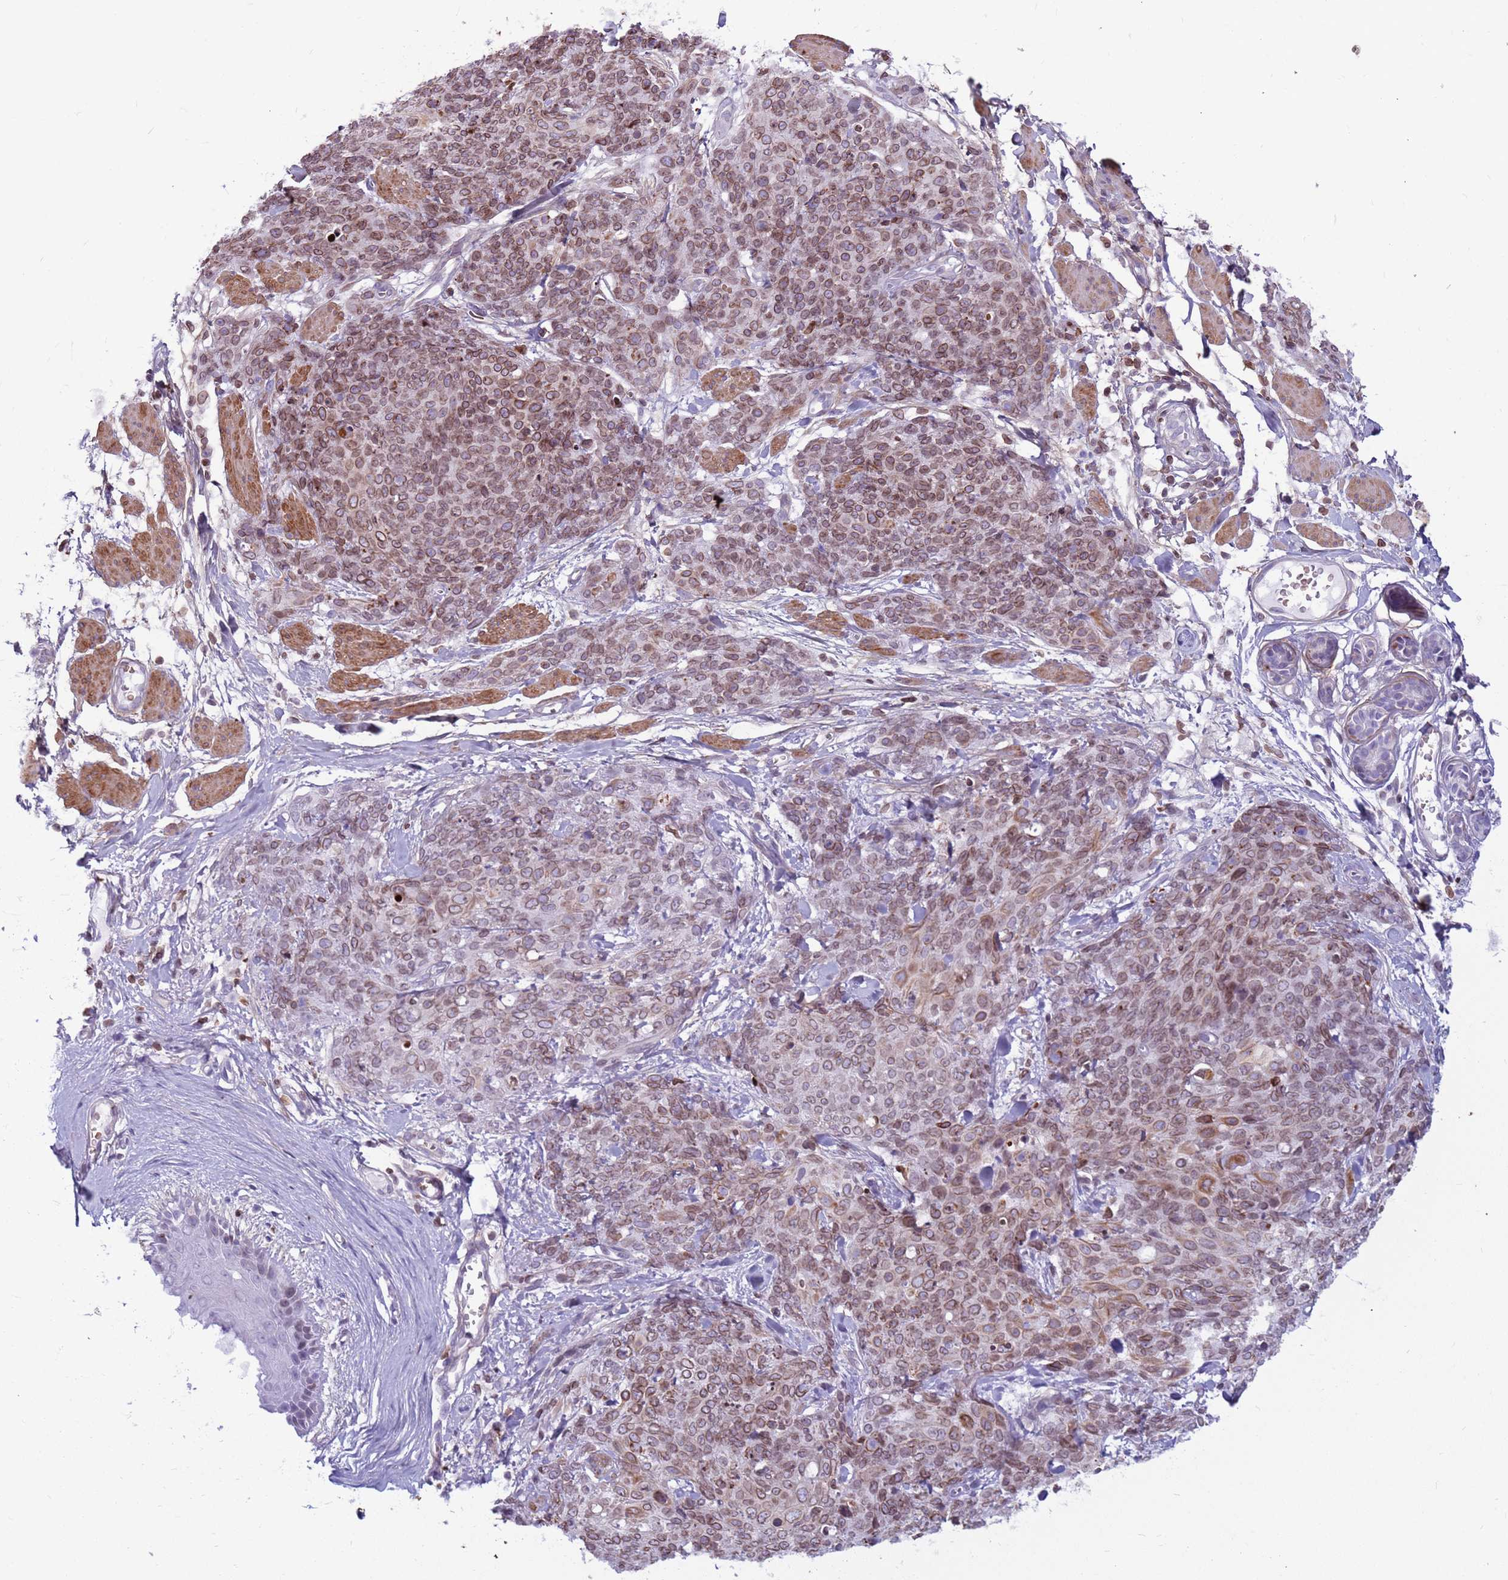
{"staining": {"intensity": "moderate", "quantity": ">75%", "location": "cytoplasmic/membranous,nuclear"}, "tissue": "skin cancer", "cell_type": "Tumor cells", "image_type": "cancer", "snomed": [{"axis": "morphology", "description": "Squamous cell carcinoma, NOS"}, {"axis": "topography", "description": "Skin"}, {"axis": "topography", "description": "Vulva"}], "caption": "The immunohistochemical stain labels moderate cytoplasmic/membranous and nuclear staining in tumor cells of squamous cell carcinoma (skin) tissue.", "gene": "METTL25B", "patient": {"sex": "female", "age": 85}}